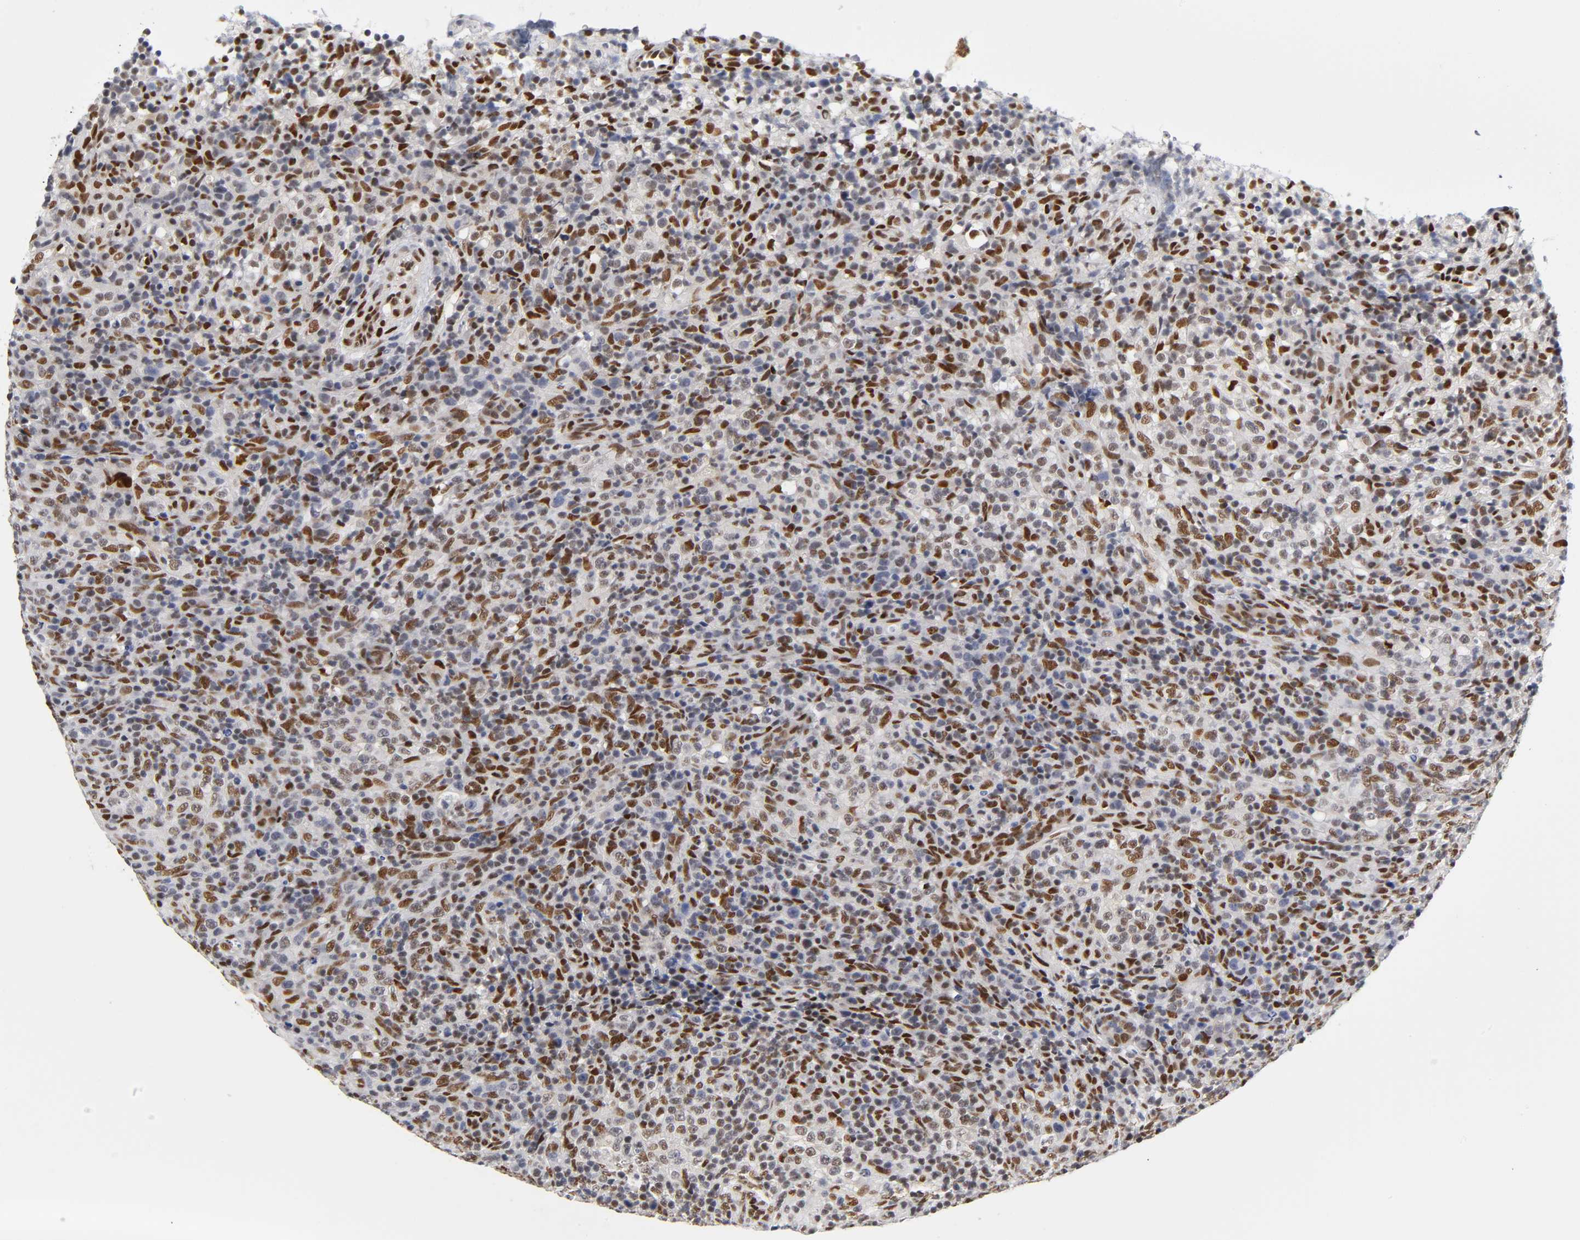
{"staining": {"intensity": "strong", "quantity": "25%-75%", "location": "nuclear"}, "tissue": "lymphoma", "cell_type": "Tumor cells", "image_type": "cancer", "snomed": [{"axis": "morphology", "description": "Malignant lymphoma, non-Hodgkin's type, High grade"}, {"axis": "topography", "description": "Lymph node"}], "caption": "IHC (DAB (3,3'-diaminobenzidine)) staining of human lymphoma demonstrates strong nuclear protein expression in approximately 25%-75% of tumor cells.", "gene": "NR3C1", "patient": {"sex": "female", "age": 76}}